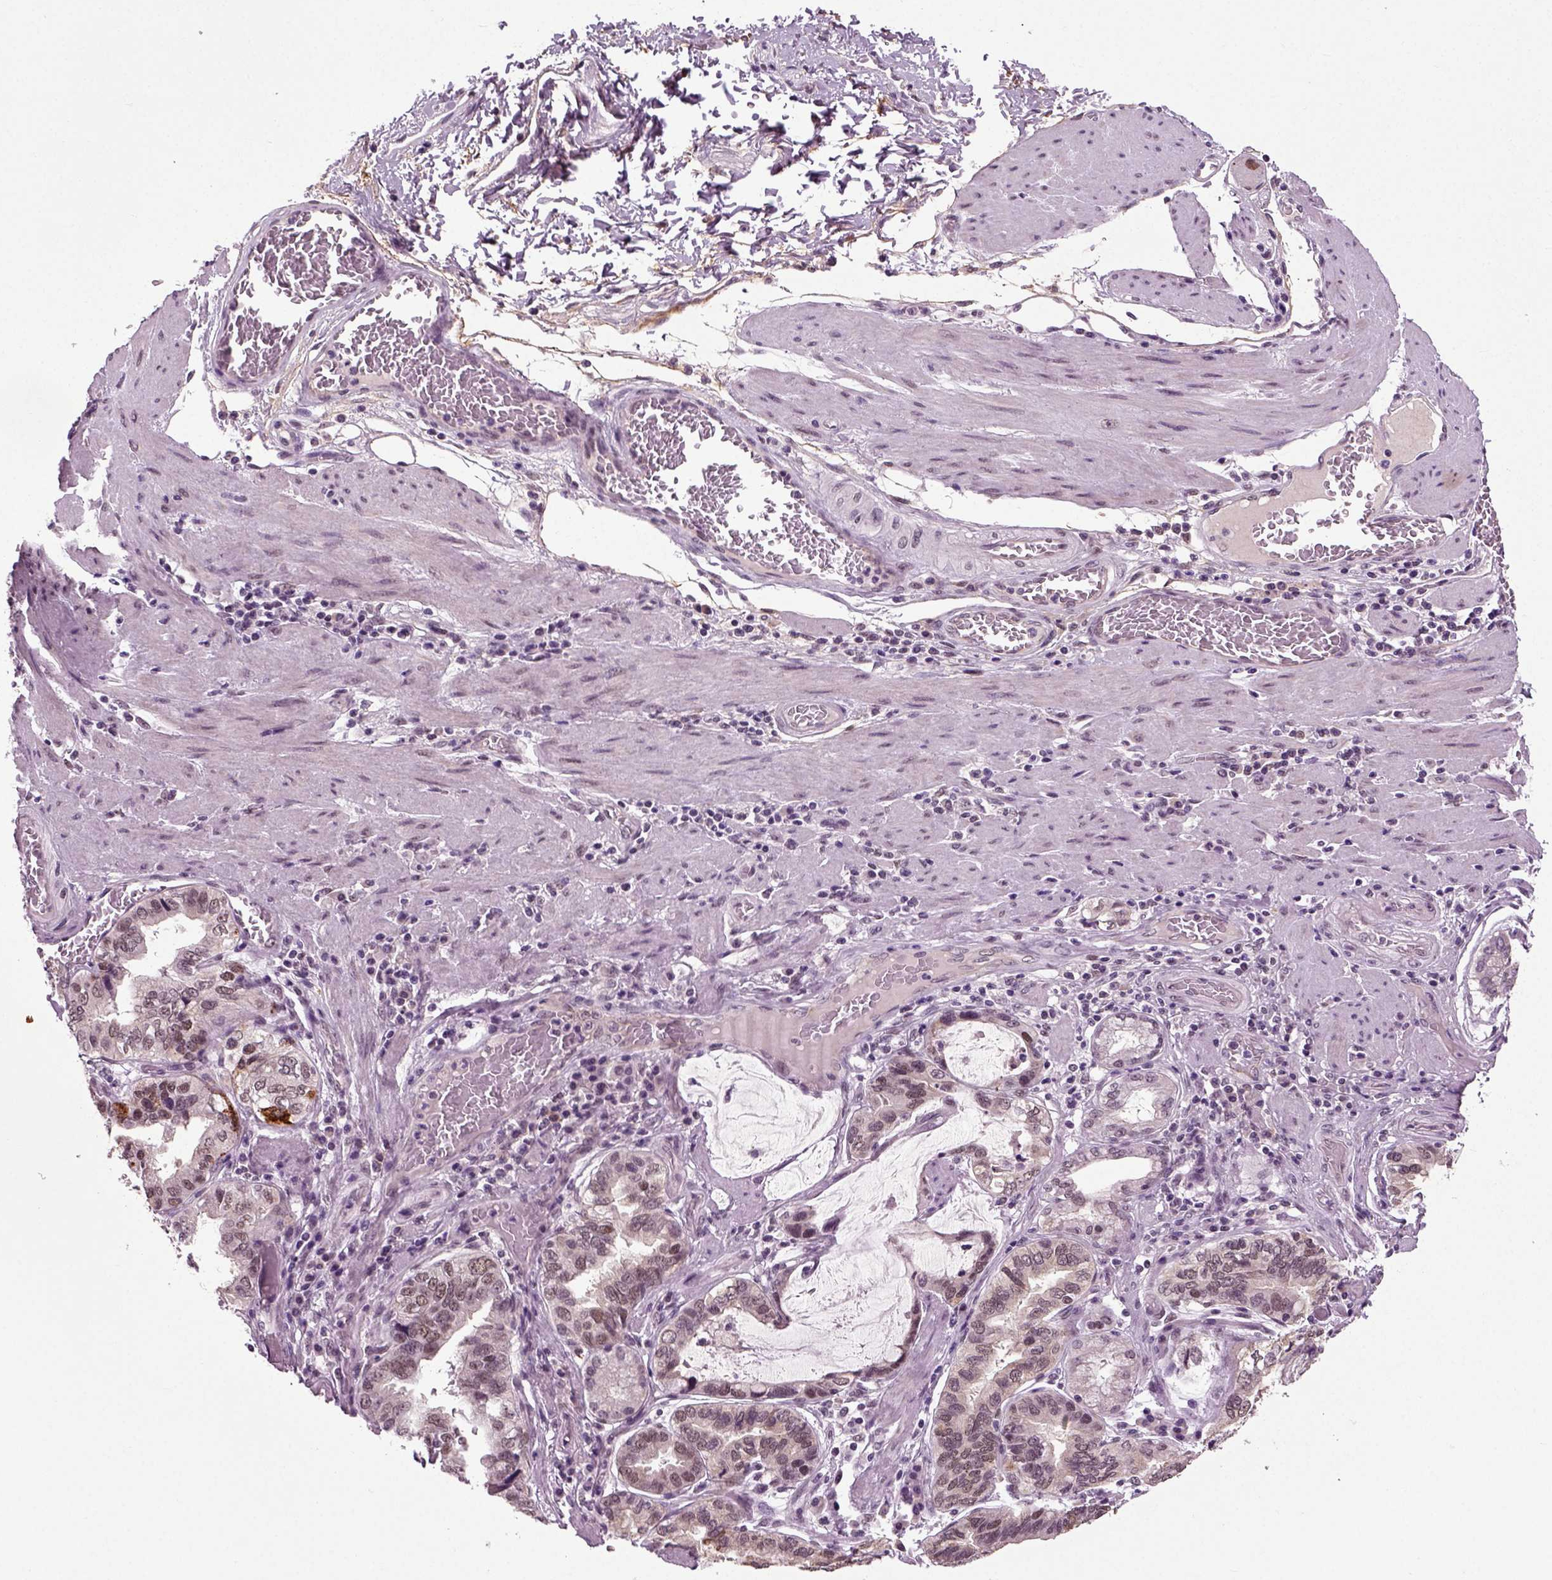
{"staining": {"intensity": "weak", "quantity": "<25%", "location": "nuclear"}, "tissue": "stomach cancer", "cell_type": "Tumor cells", "image_type": "cancer", "snomed": [{"axis": "morphology", "description": "Adenocarcinoma, NOS"}, {"axis": "topography", "description": "Stomach, lower"}], "caption": "Immunohistochemistry histopathology image of human adenocarcinoma (stomach) stained for a protein (brown), which demonstrates no expression in tumor cells.", "gene": "RCOR3", "patient": {"sex": "female", "age": 76}}